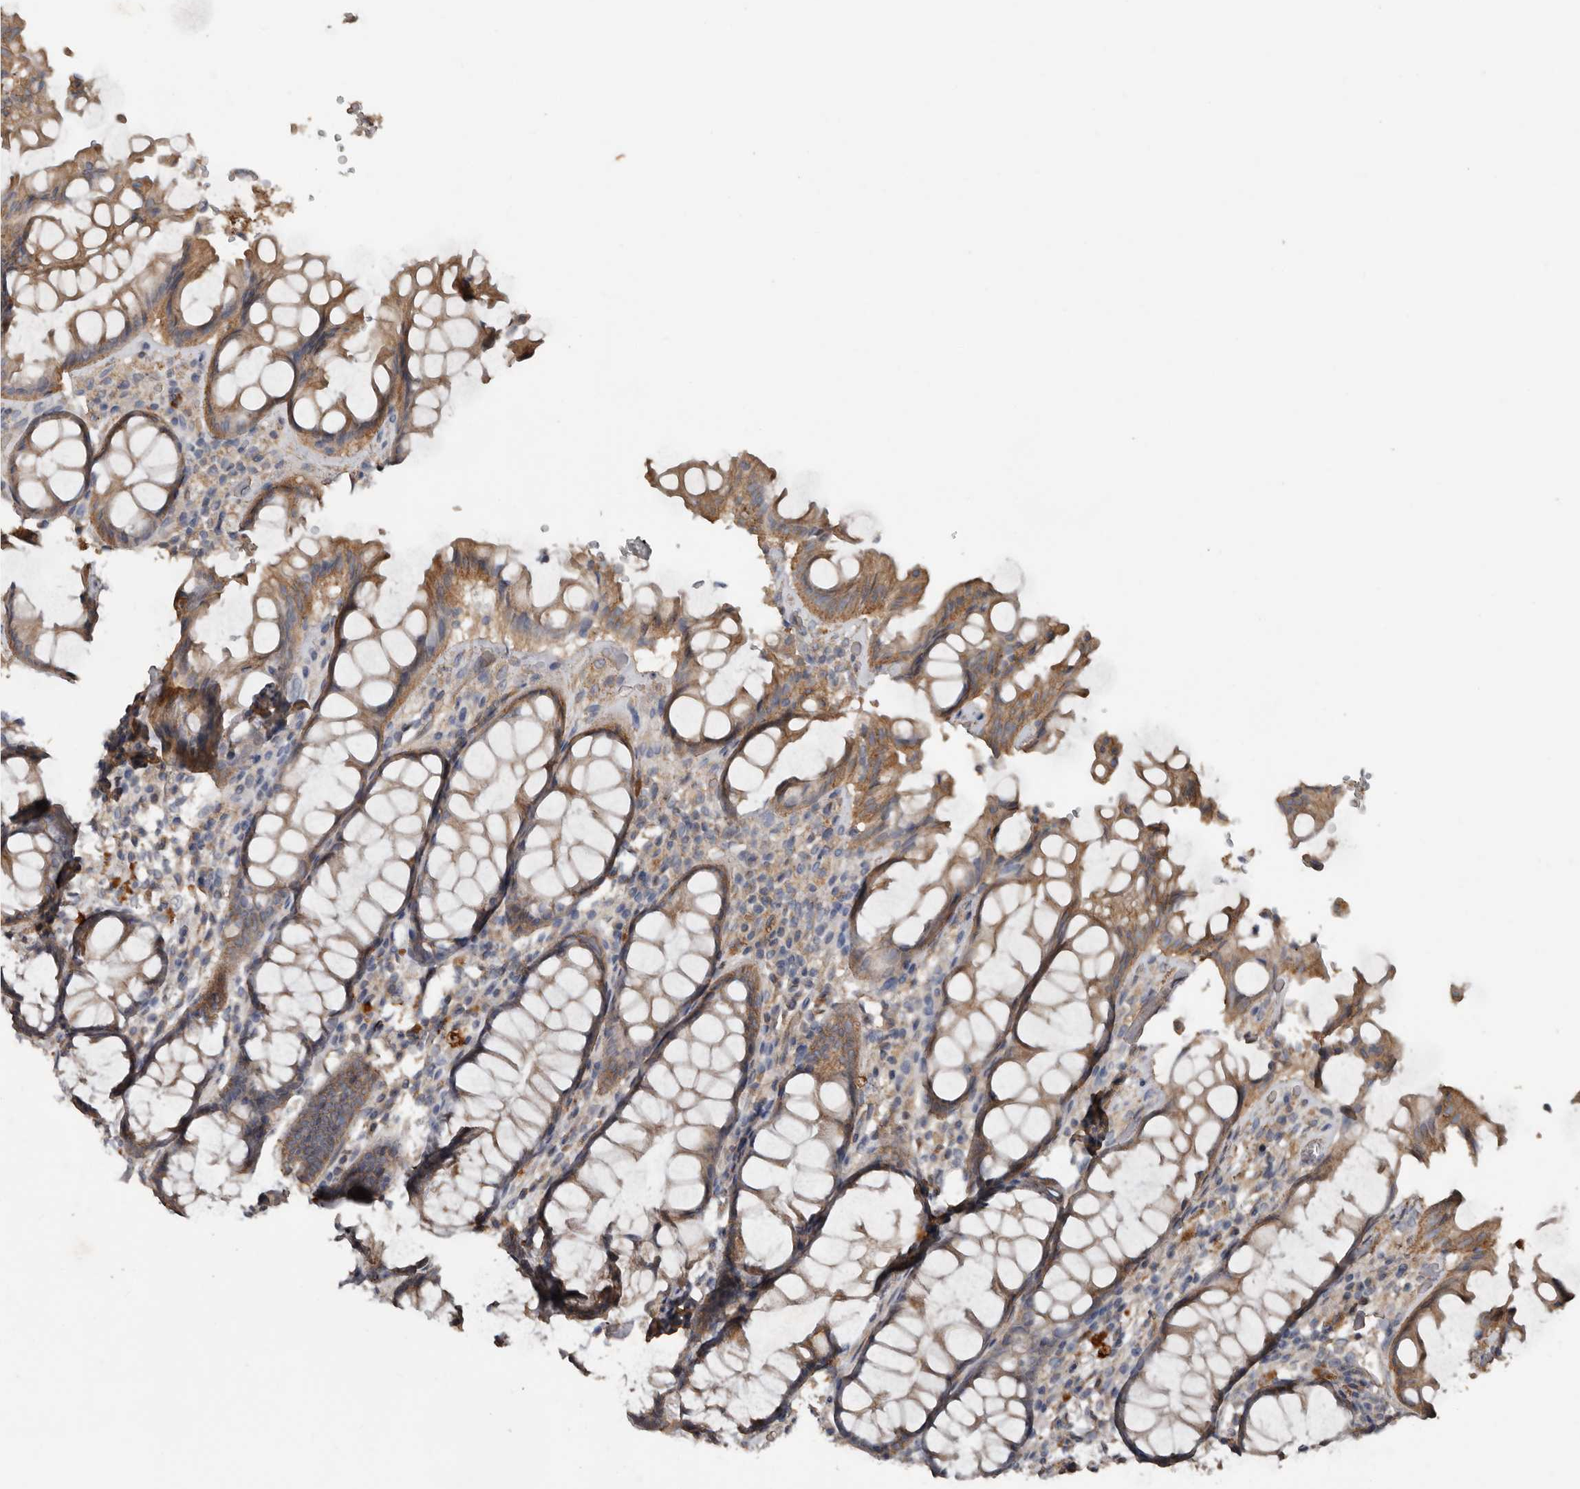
{"staining": {"intensity": "moderate", "quantity": ">75%", "location": "cytoplasmic/membranous"}, "tissue": "rectum", "cell_type": "Glandular cells", "image_type": "normal", "snomed": [{"axis": "morphology", "description": "Normal tissue, NOS"}, {"axis": "topography", "description": "Rectum"}], "caption": "High-magnification brightfield microscopy of benign rectum stained with DAB (brown) and counterstained with hematoxylin (blue). glandular cells exhibit moderate cytoplasmic/membranous staining is identified in about>75% of cells. The staining was performed using DAB to visualize the protein expression in brown, while the nuclei were stained in blue with hematoxylin (Magnification: 20x).", "gene": "HYAL4", "patient": {"sex": "male", "age": 64}}